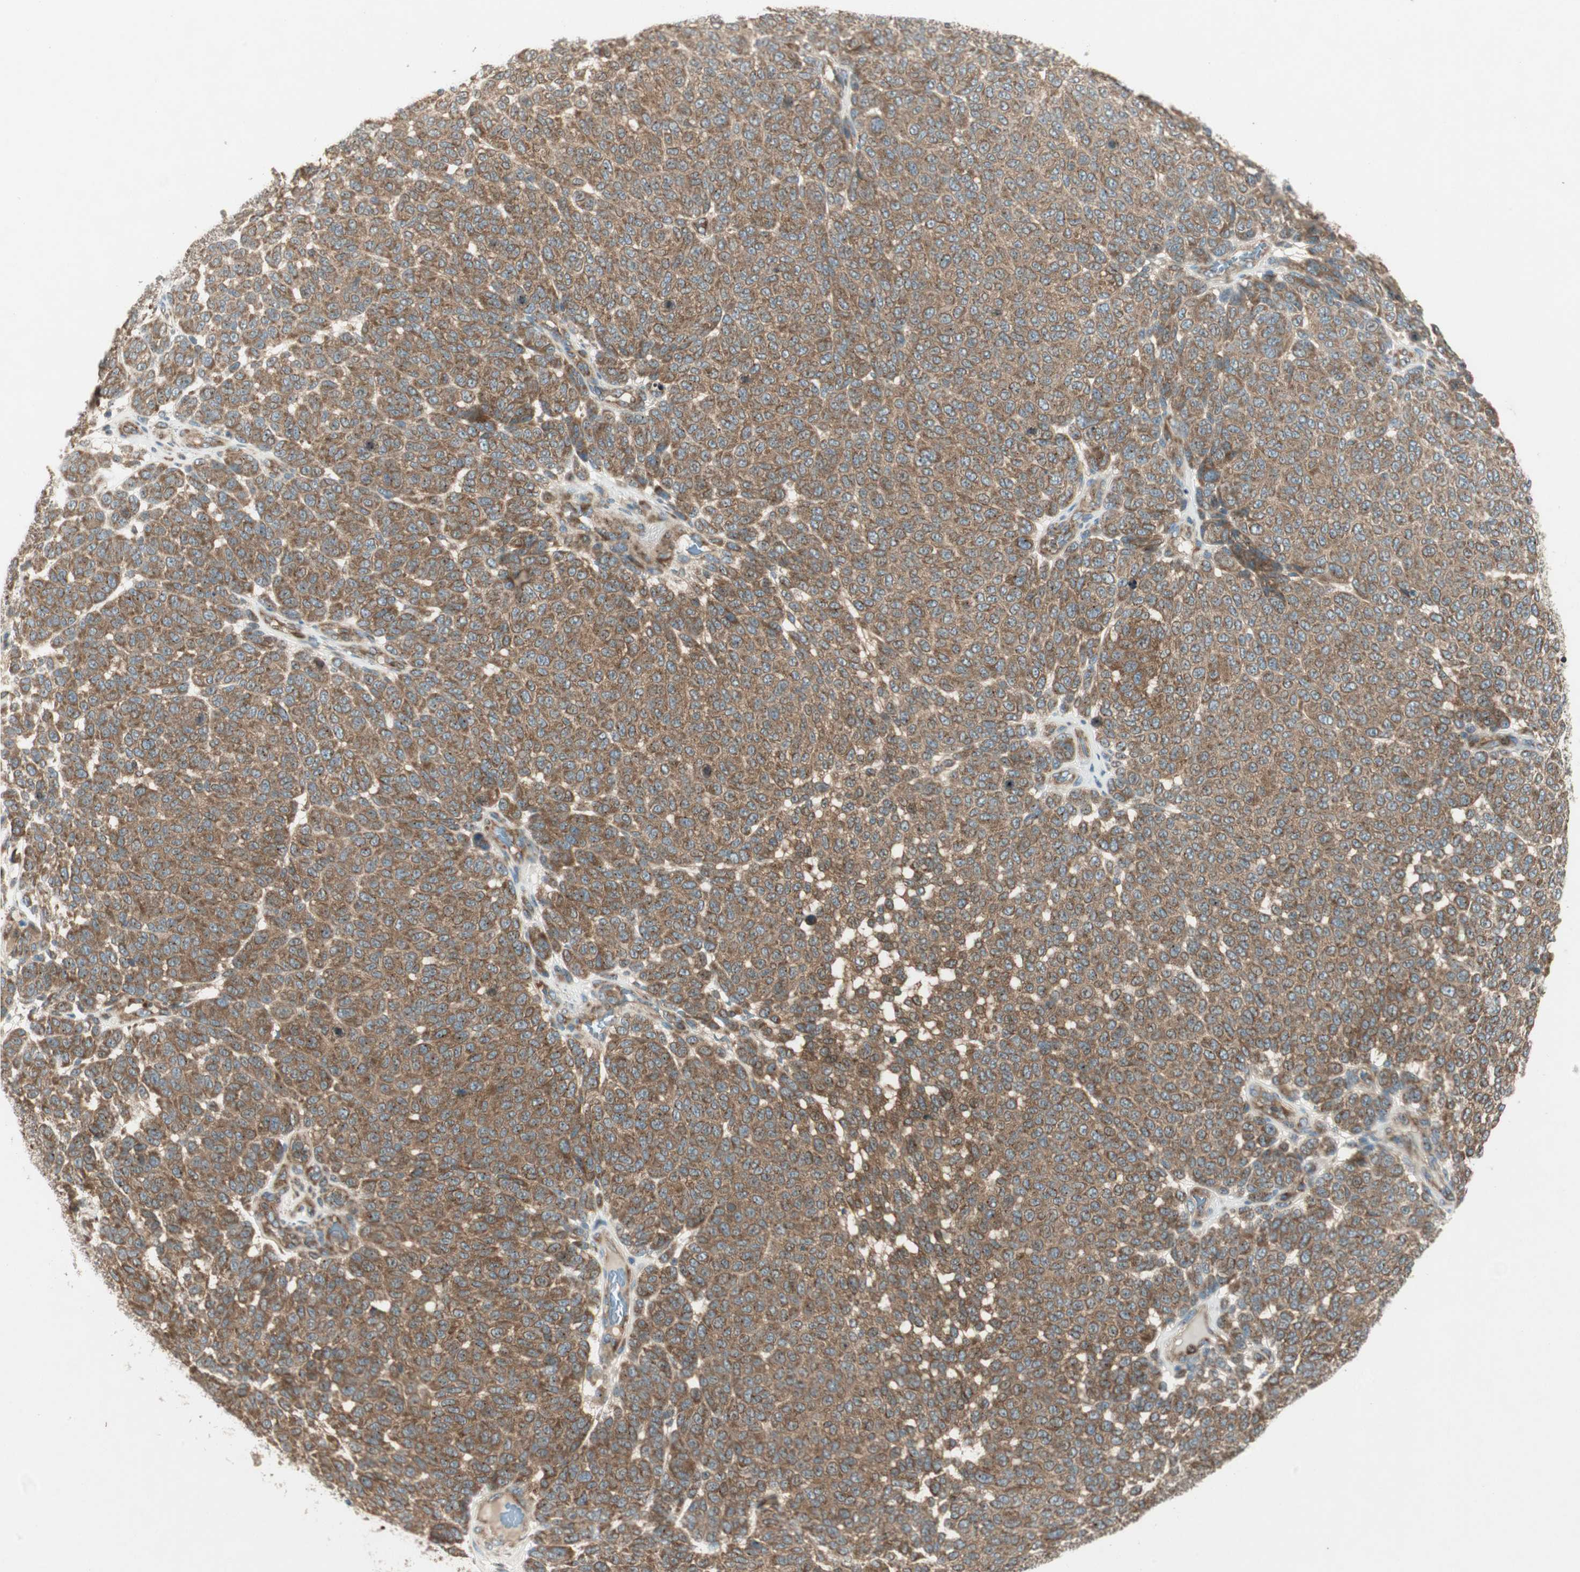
{"staining": {"intensity": "strong", "quantity": ">75%", "location": "cytoplasmic/membranous"}, "tissue": "melanoma", "cell_type": "Tumor cells", "image_type": "cancer", "snomed": [{"axis": "morphology", "description": "Malignant melanoma, NOS"}, {"axis": "topography", "description": "Skin"}], "caption": "Immunohistochemistry of human malignant melanoma exhibits high levels of strong cytoplasmic/membranous positivity in approximately >75% of tumor cells.", "gene": "CHADL", "patient": {"sex": "male", "age": 59}}